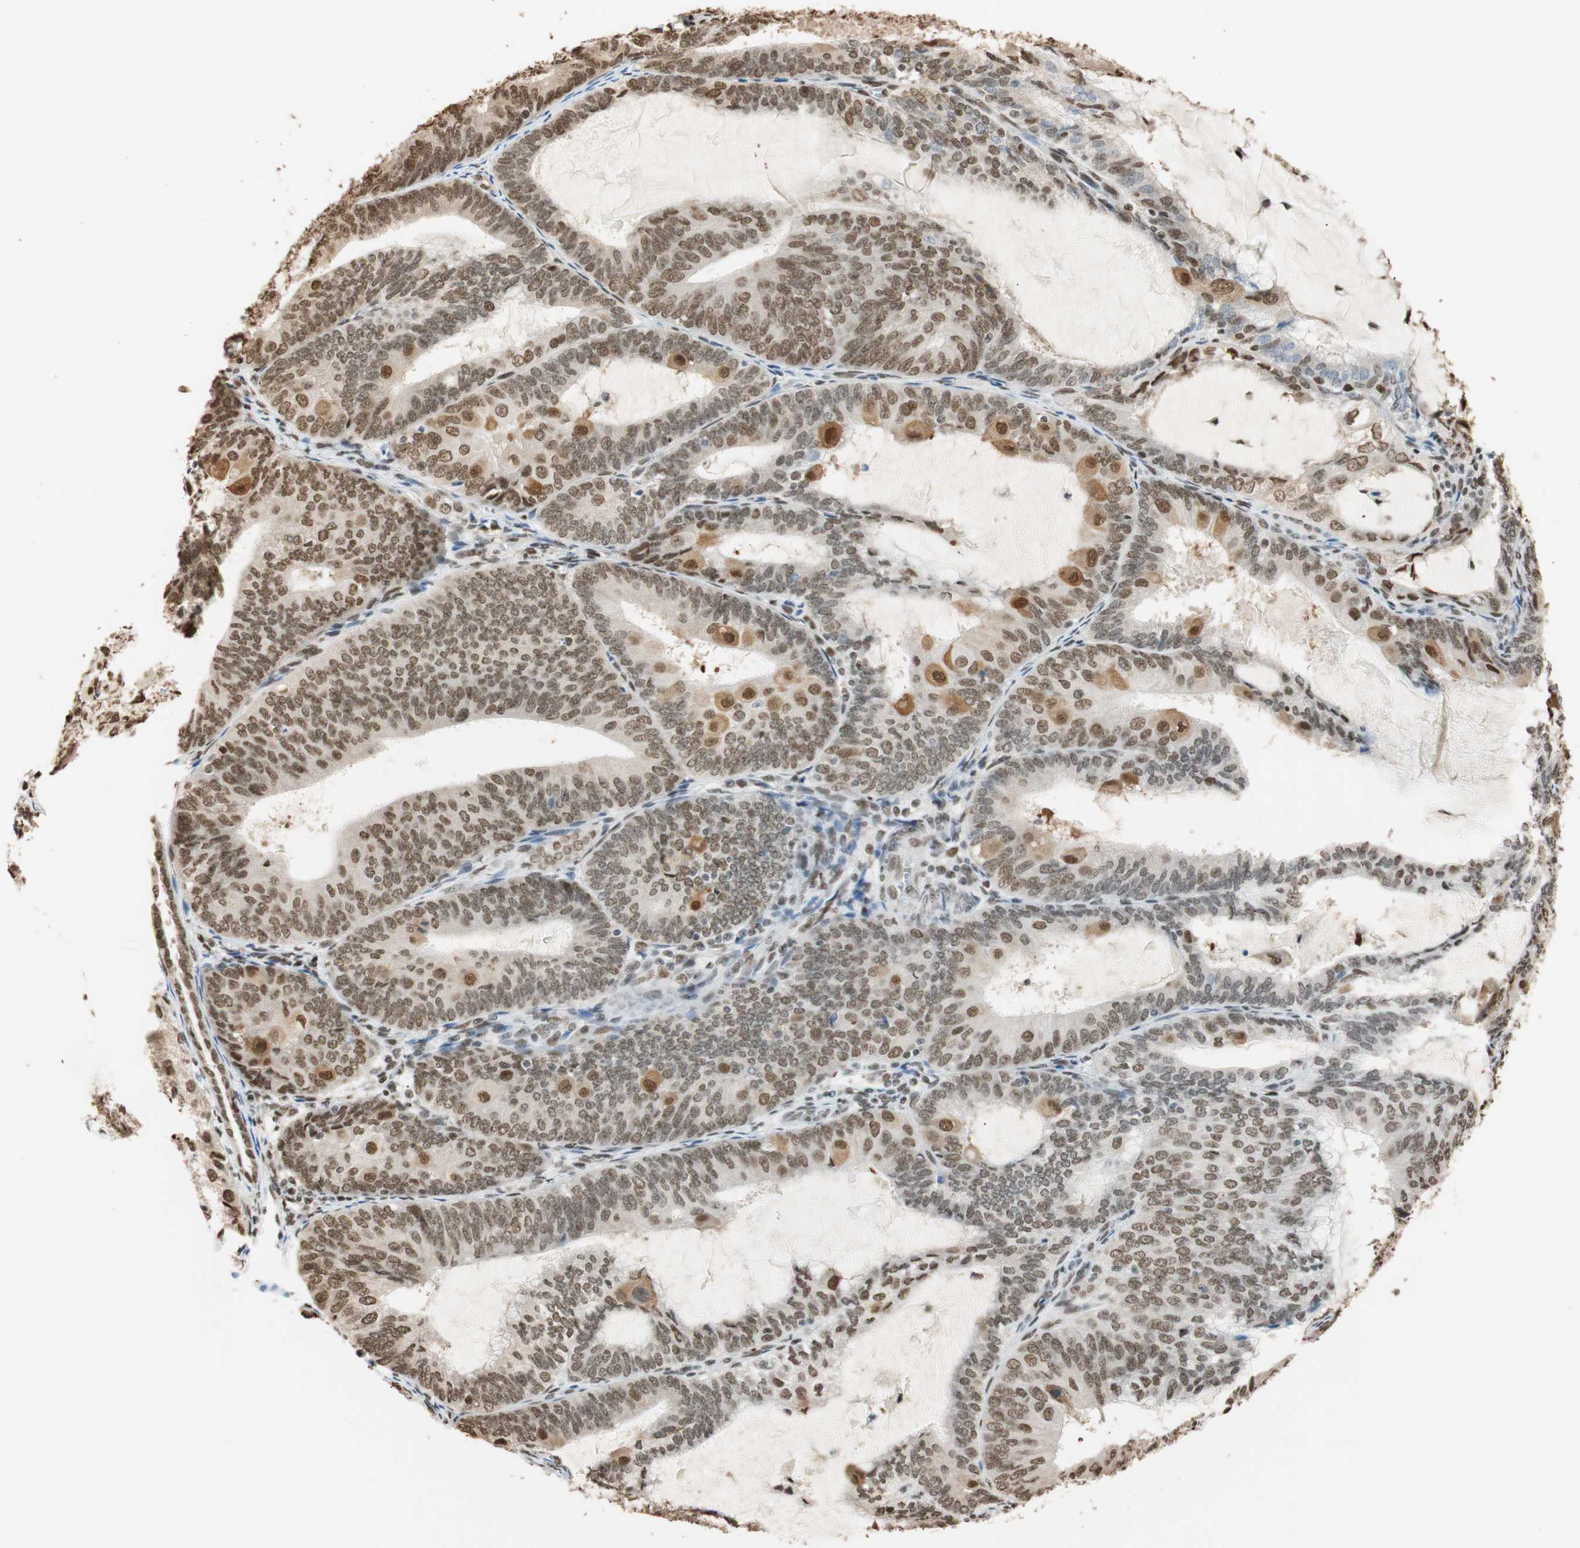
{"staining": {"intensity": "moderate", "quantity": "25%-75%", "location": "cytoplasmic/membranous,nuclear"}, "tissue": "endometrial cancer", "cell_type": "Tumor cells", "image_type": "cancer", "snomed": [{"axis": "morphology", "description": "Adenocarcinoma, NOS"}, {"axis": "topography", "description": "Endometrium"}], "caption": "Immunohistochemical staining of endometrial cancer (adenocarcinoma) shows medium levels of moderate cytoplasmic/membranous and nuclear expression in about 25%-75% of tumor cells.", "gene": "FANCG", "patient": {"sex": "female", "age": 81}}